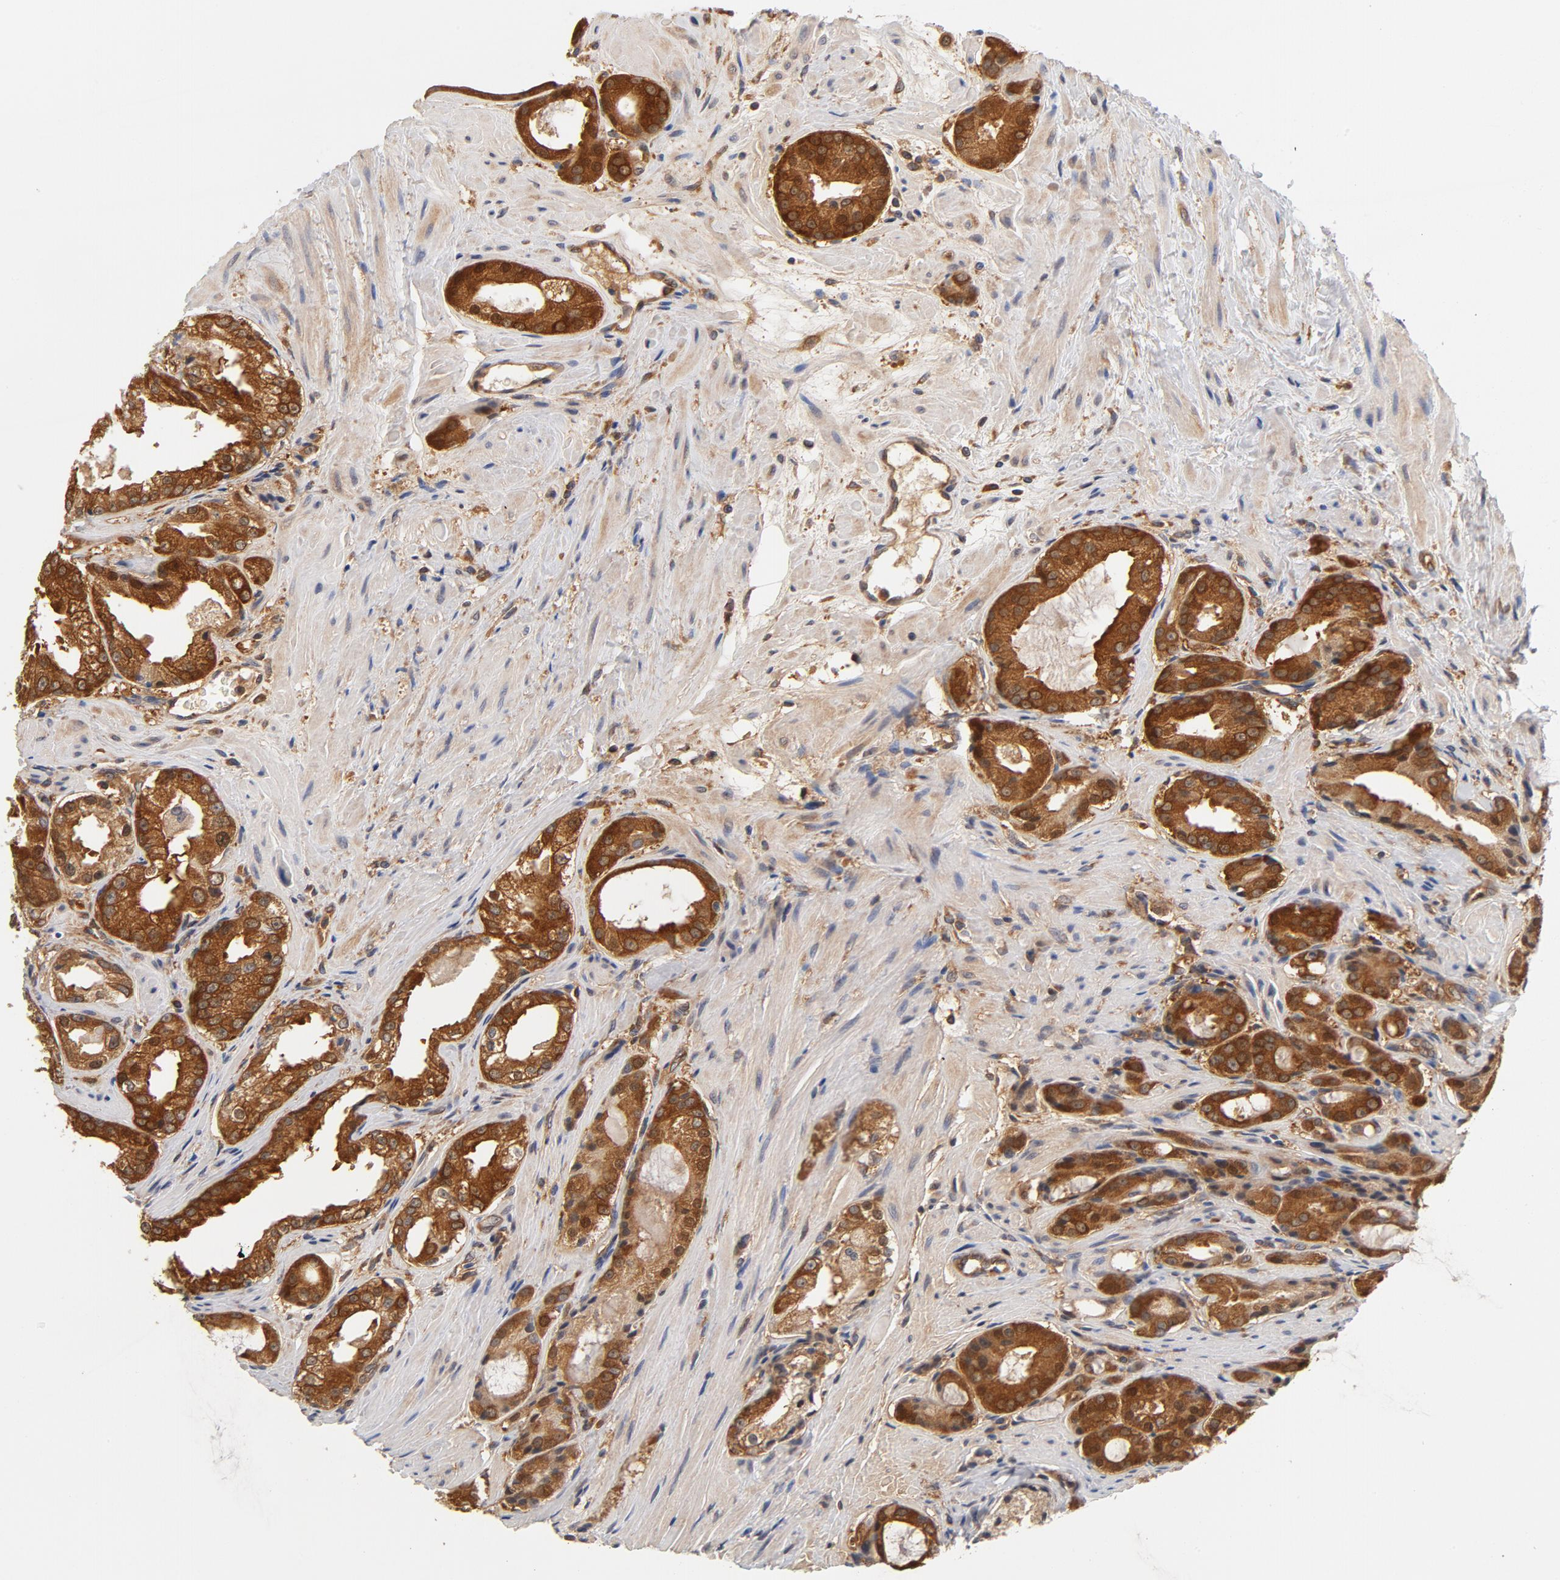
{"staining": {"intensity": "moderate", "quantity": ">75%", "location": "cytoplasmic/membranous"}, "tissue": "prostate cancer", "cell_type": "Tumor cells", "image_type": "cancer", "snomed": [{"axis": "morphology", "description": "Adenocarcinoma, Medium grade"}, {"axis": "topography", "description": "Prostate"}], "caption": "The micrograph reveals immunohistochemical staining of prostate adenocarcinoma (medium-grade). There is moderate cytoplasmic/membranous positivity is appreciated in about >75% of tumor cells.", "gene": "ASMTL", "patient": {"sex": "male", "age": 60}}